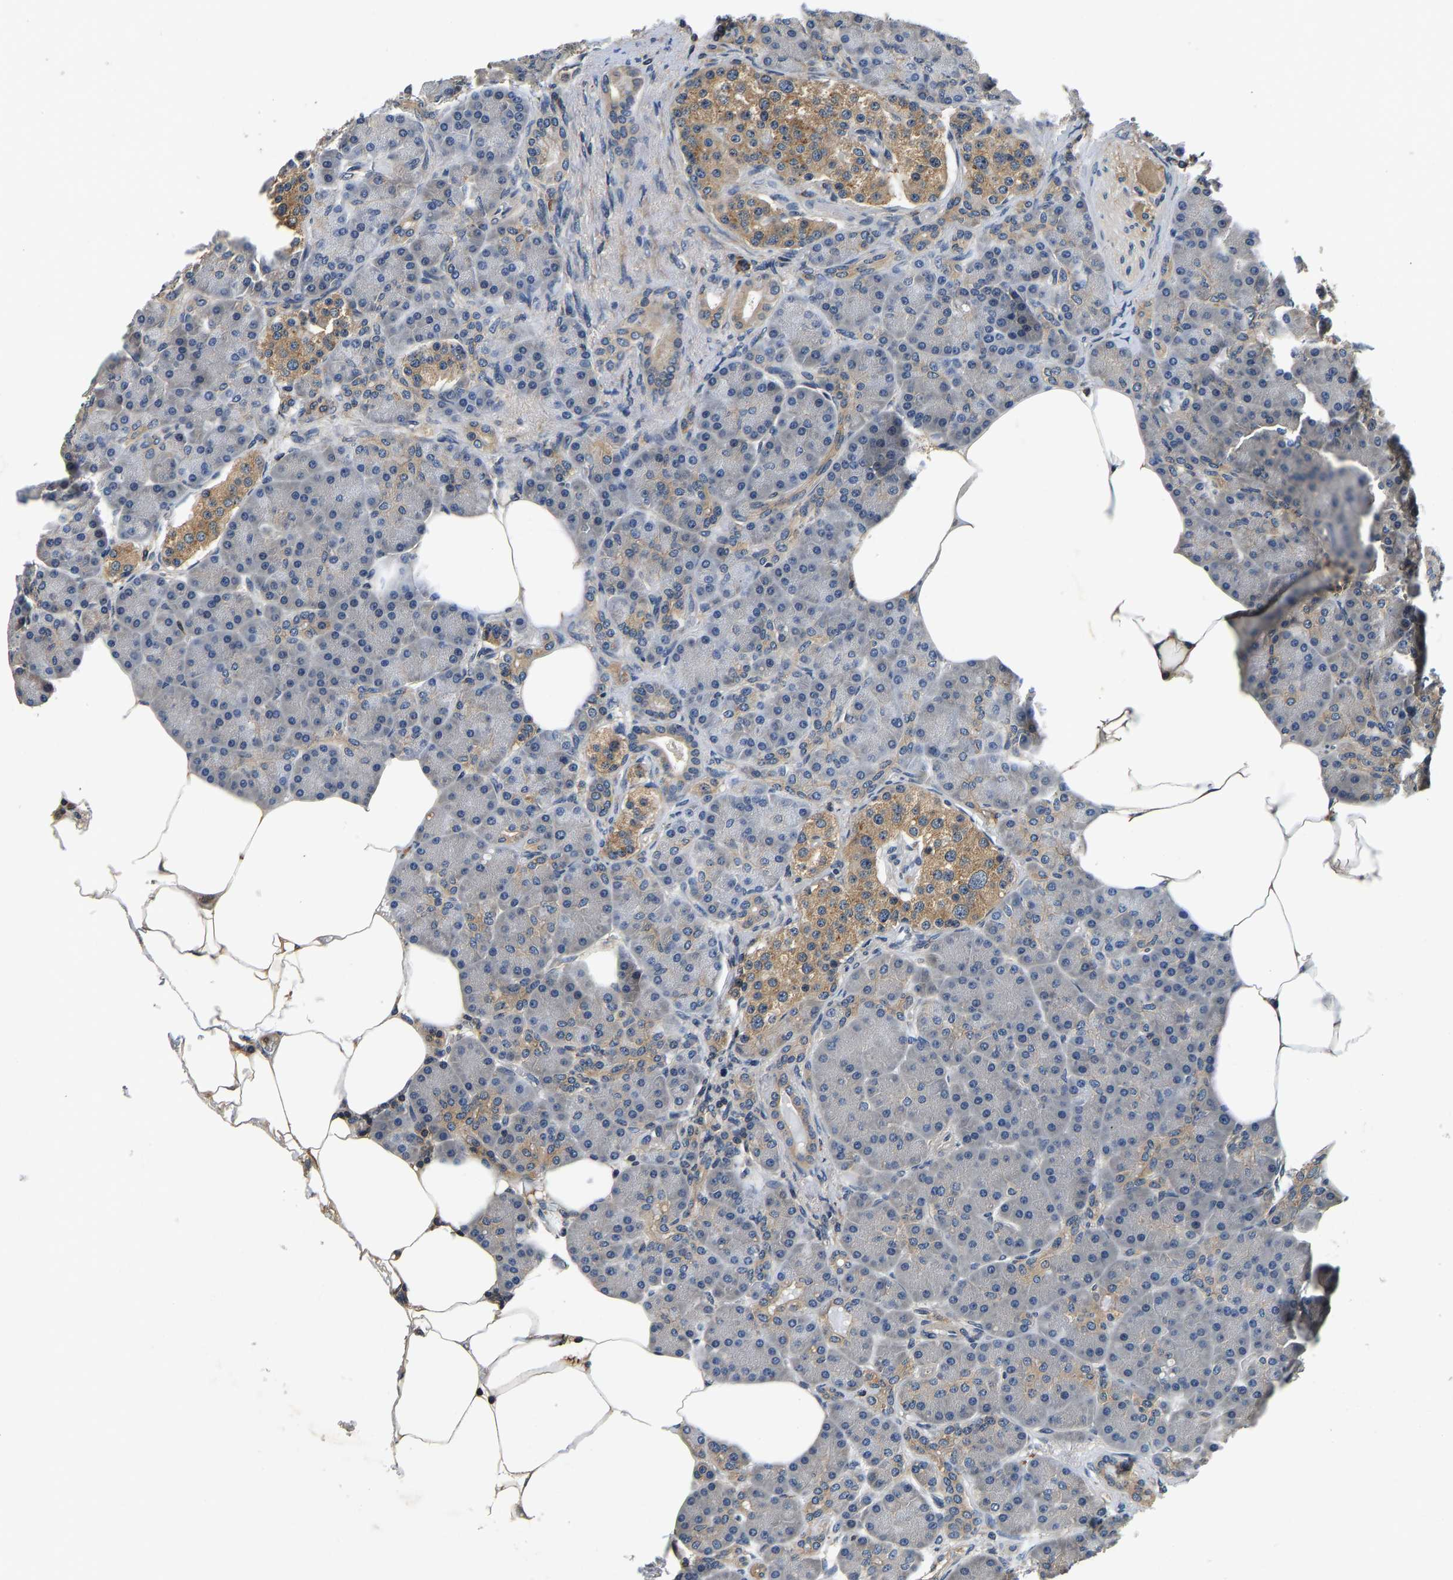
{"staining": {"intensity": "moderate", "quantity": "<25%", "location": "cytoplasmic/membranous"}, "tissue": "pancreas", "cell_type": "Exocrine glandular cells", "image_type": "normal", "snomed": [{"axis": "morphology", "description": "Normal tissue, NOS"}, {"axis": "topography", "description": "Pancreas"}], "caption": "IHC (DAB (3,3'-diaminobenzidine)) staining of normal pancreas exhibits moderate cytoplasmic/membranous protein staining in about <25% of exocrine glandular cells. (IHC, brightfield microscopy, high magnification).", "gene": "RESF1", "patient": {"sex": "female", "age": 70}}